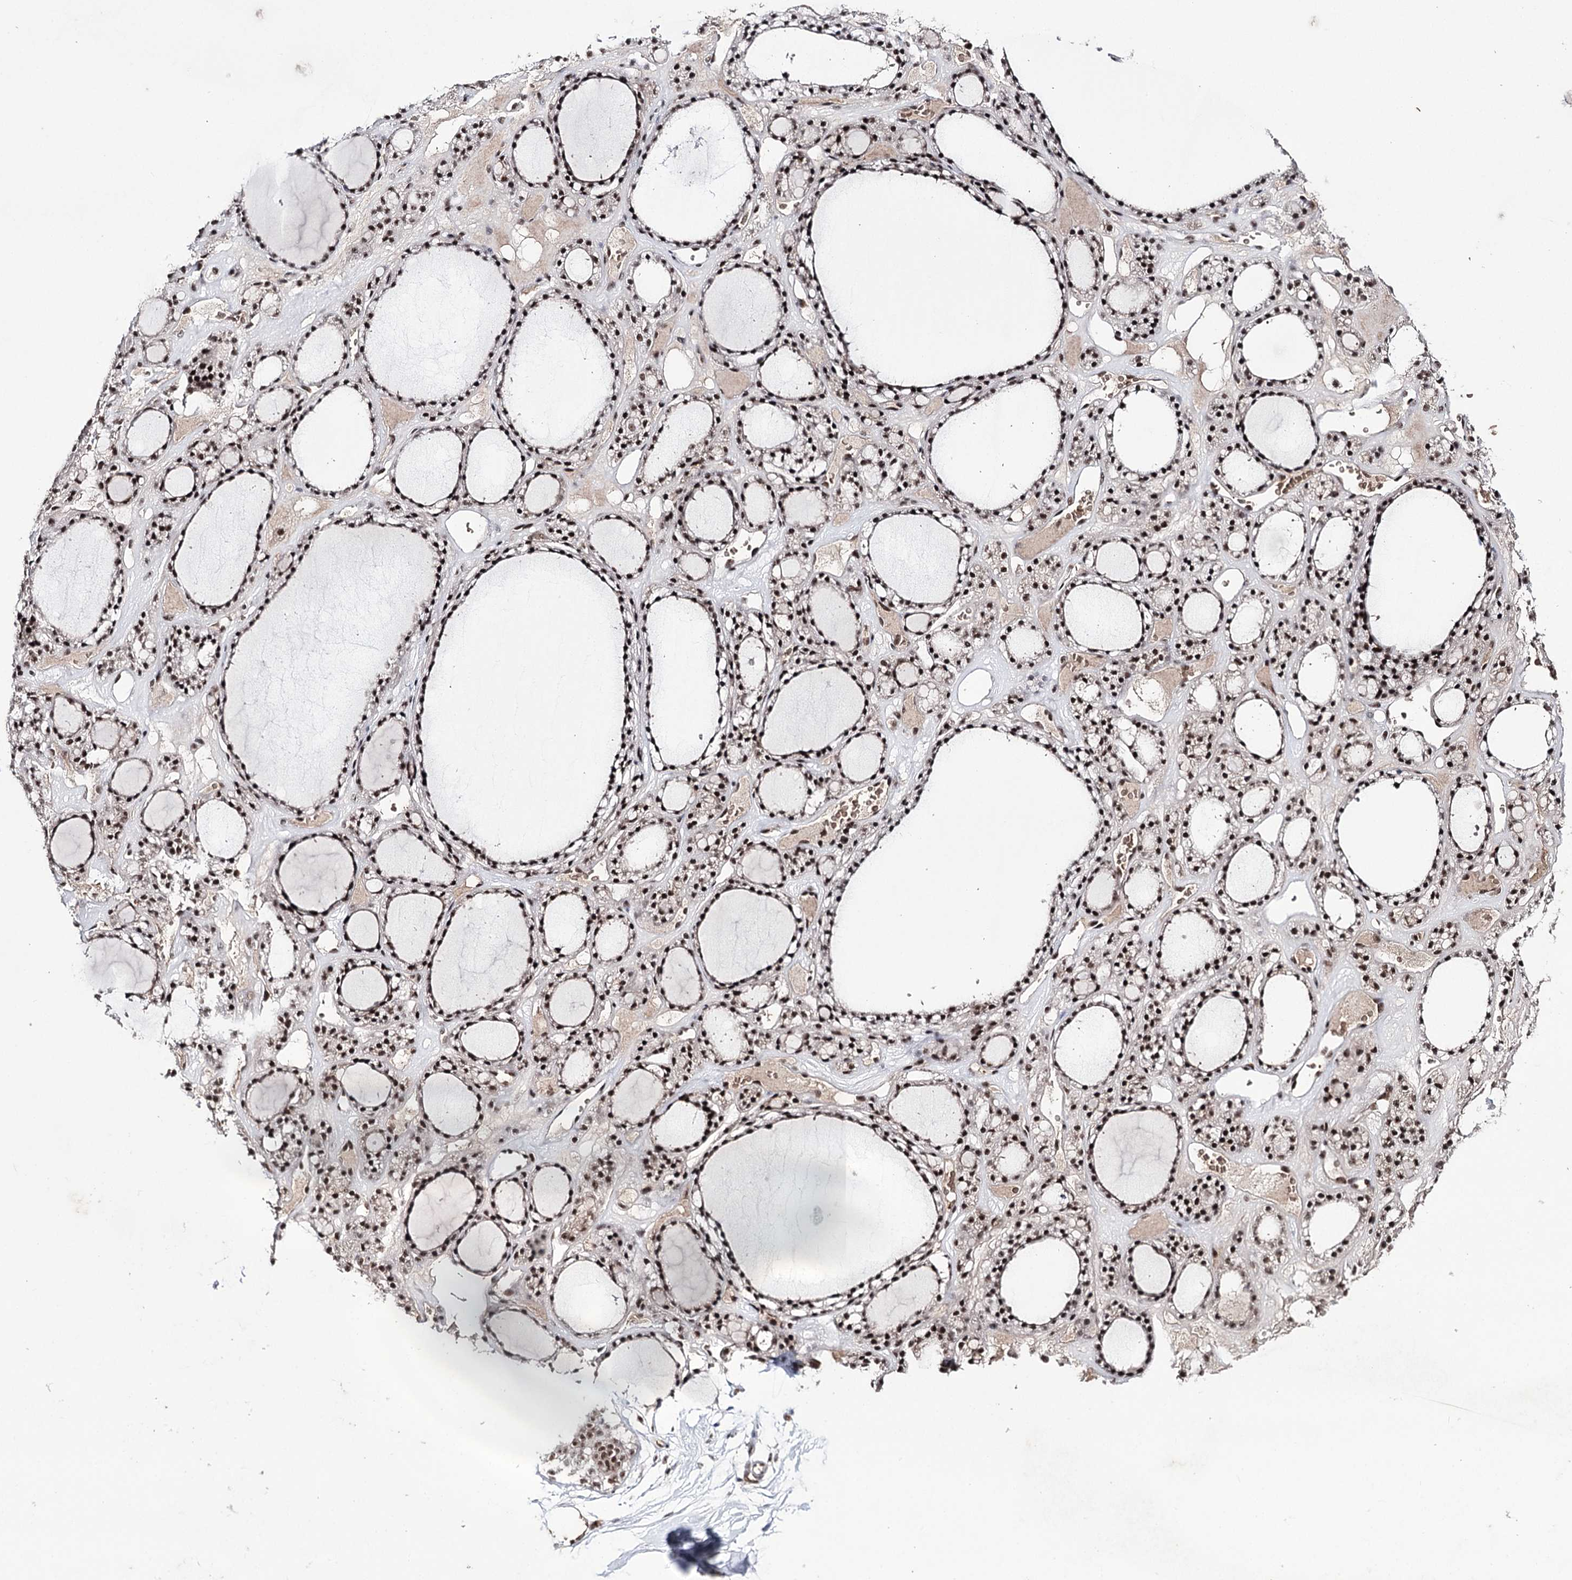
{"staining": {"intensity": "strong", "quantity": ">75%", "location": "nuclear"}, "tissue": "thyroid gland", "cell_type": "Glandular cells", "image_type": "normal", "snomed": [{"axis": "morphology", "description": "Normal tissue, NOS"}, {"axis": "topography", "description": "Thyroid gland"}], "caption": "This micrograph displays IHC staining of benign human thyroid gland, with high strong nuclear expression in about >75% of glandular cells.", "gene": "PRPF40A", "patient": {"sex": "female", "age": 28}}